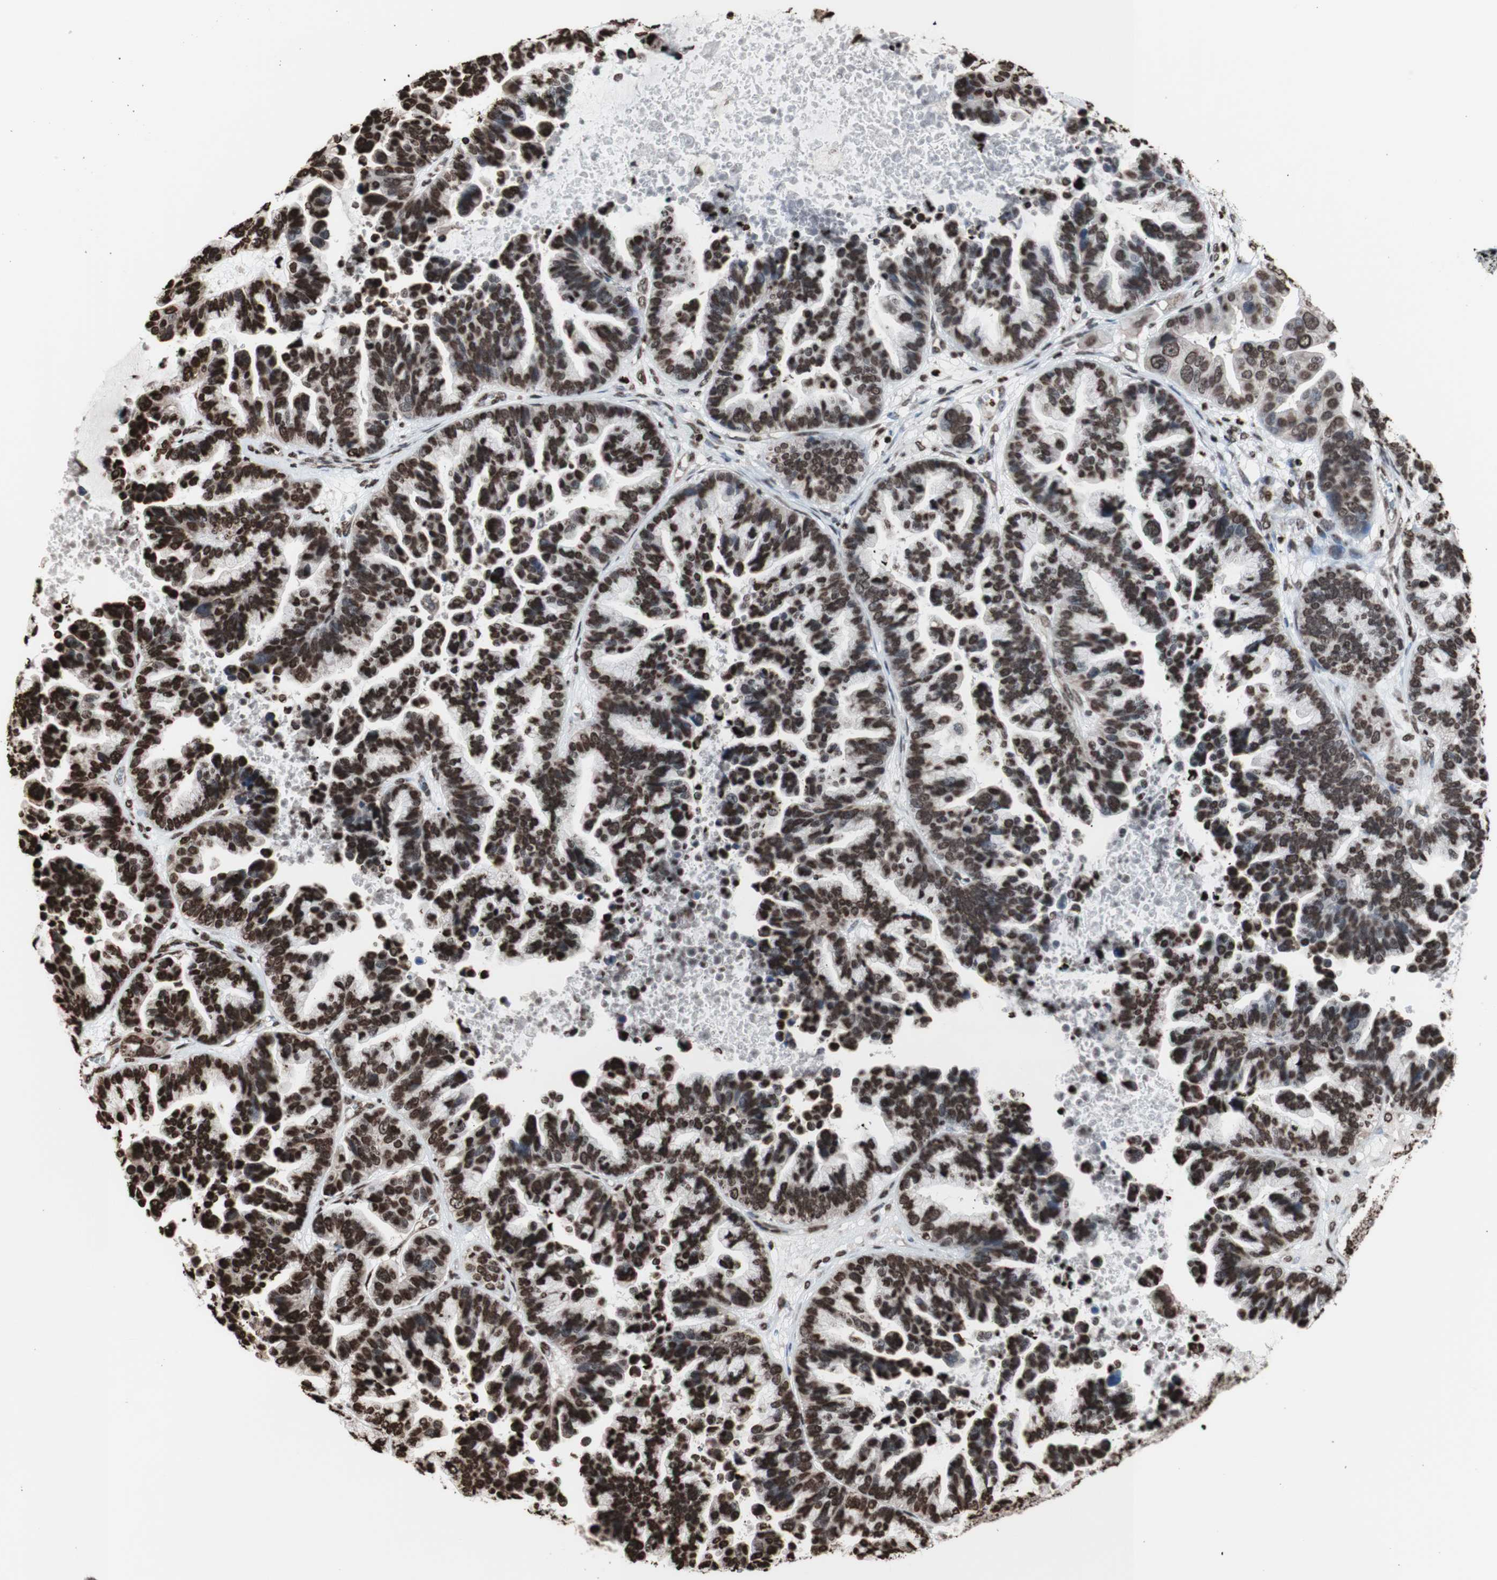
{"staining": {"intensity": "moderate", "quantity": ">75%", "location": "nuclear"}, "tissue": "ovarian cancer", "cell_type": "Tumor cells", "image_type": "cancer", "snomed": [{"axis": "morphology", "description": "Cystadenocarcinoma, serous, NOS"}, {"axis": "topography", "description": "Ovary"}], "caption": "Ovarian cancer (serous cystadenocarcinoma) stained for a protein (brown) shows moderate nuclear positive expression in approximately >75% of tumor cells.", "gene": "SNAI2", "patient": {"sex": "female", "age": 56}}